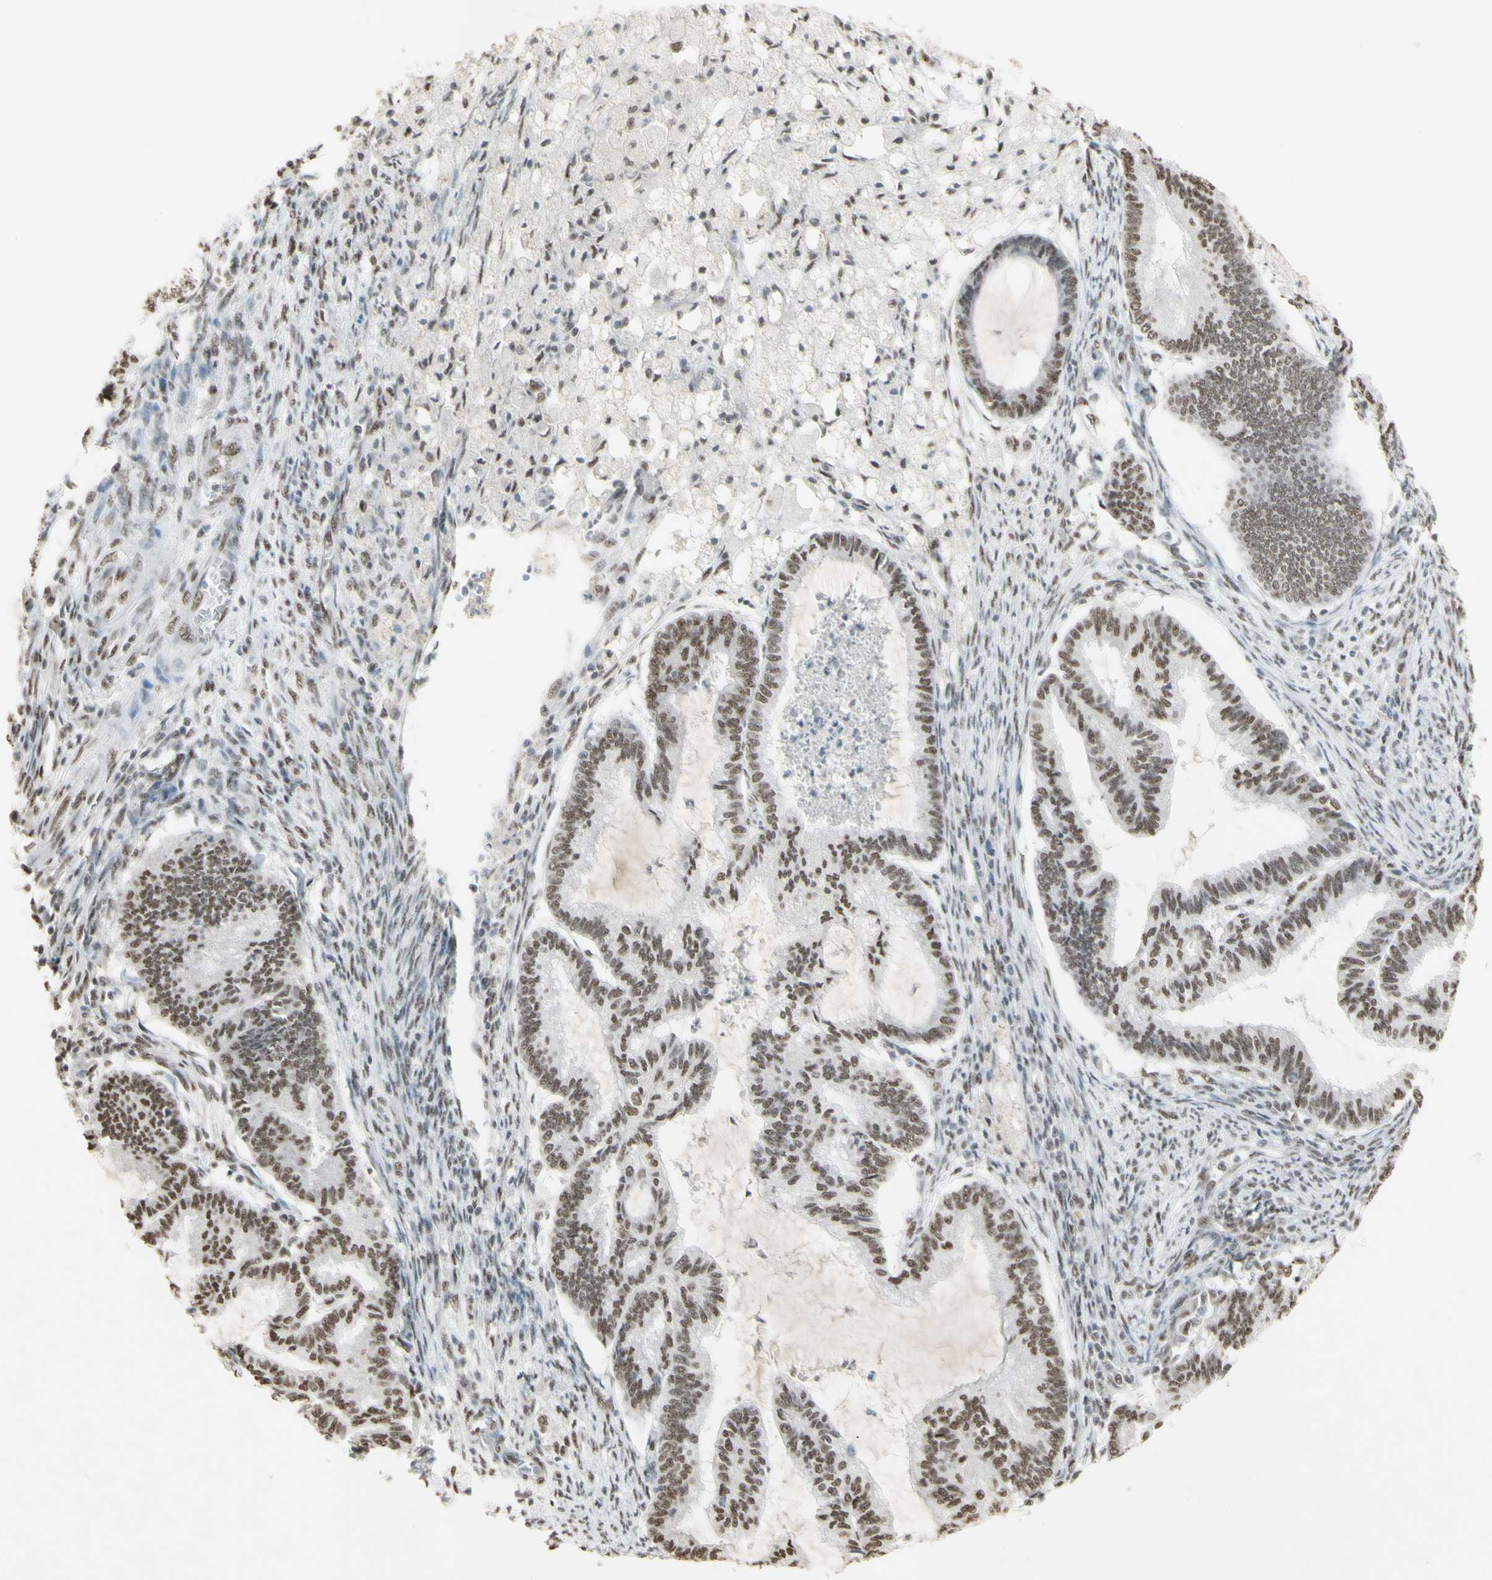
{"staining": {"intensity": "moderate", "quantity": ">75%", "location": "nuclear"}, "tissue": "cervical cancer", "cell_type": "Tumor cells", "image_type": "cancer", "snomed": [{"axis": "morphology", "description": "Normal tissue, NOS"}, {"axis": "morphology", "description": "Adenocarcinoma, NOS"}, {"axis": "topography", "description": "Cervix"}, {"axis": "topography", "description": "Endometrium"}], "caption": "High-magnification brightfield microscopy of cervical cancer stained with DAB (brown) and counterstained with hematoxylin (blue). tumor cells exhibit moderate nuclear staining is present in about>75% of cells. (DAB IHC, brown staining for protein, blue staining for nuclei).", "gene": "TRIM28", "patient": {"sex": "female", "age": 86}}